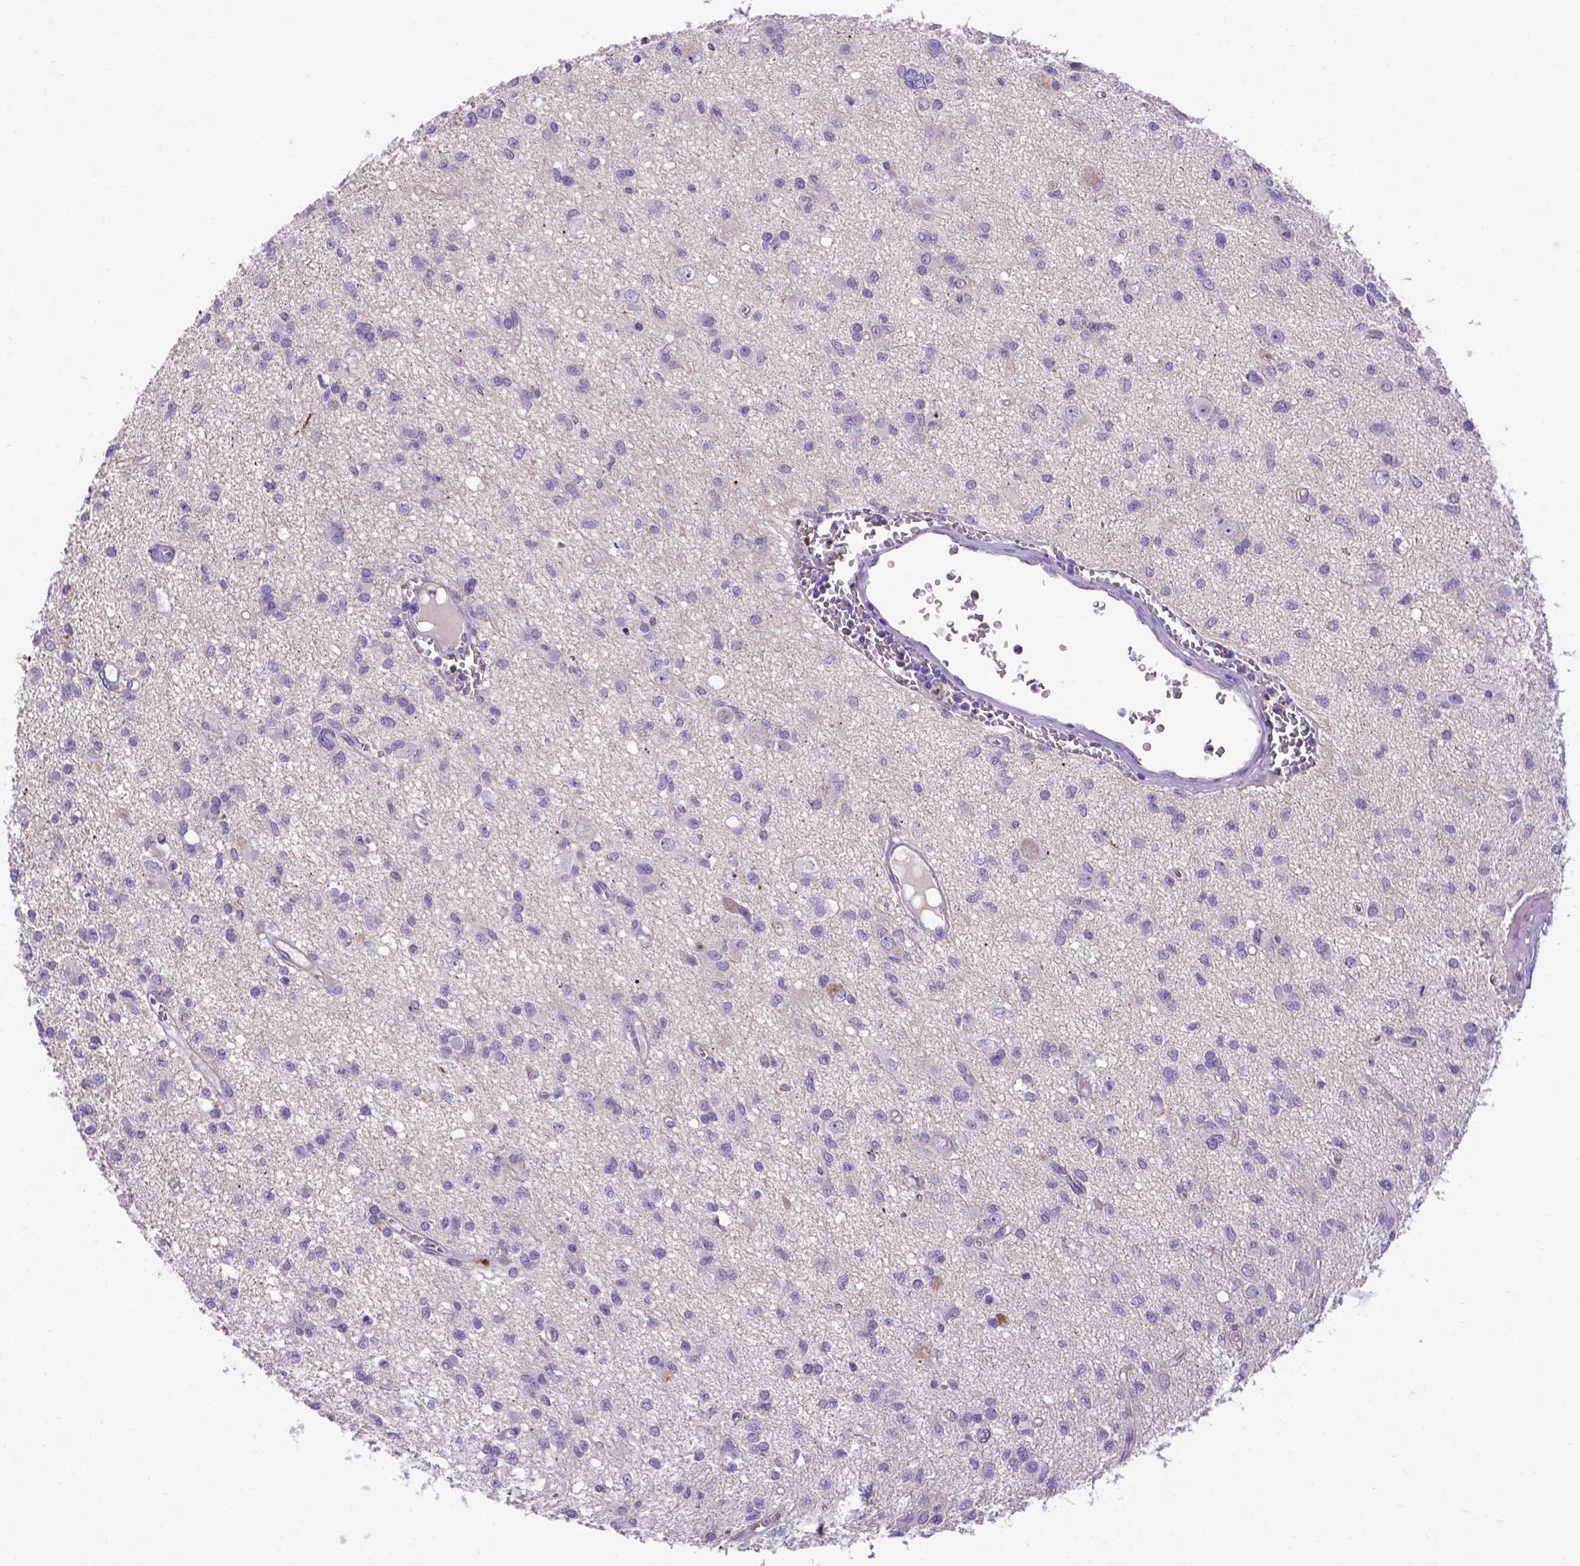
{"staining": {"intensity": "negative", "quantity": "none", "location": "none"}, "tissue": "glioma", "cell_type": "Tumor cells", "image_type": "cancer", "snomed": [{"axis": "morphology", "description": "Glioma, malignant, Low grade"}, {"axis": "topography", "description": "Brain"}], "caption": "This is an immunohistochemistry photomicrograph of malignant low-grade glioma. There is no expression in tumor cells.", "gene": "ADAM12", "patient": {"sex": "male", "age": 64}}